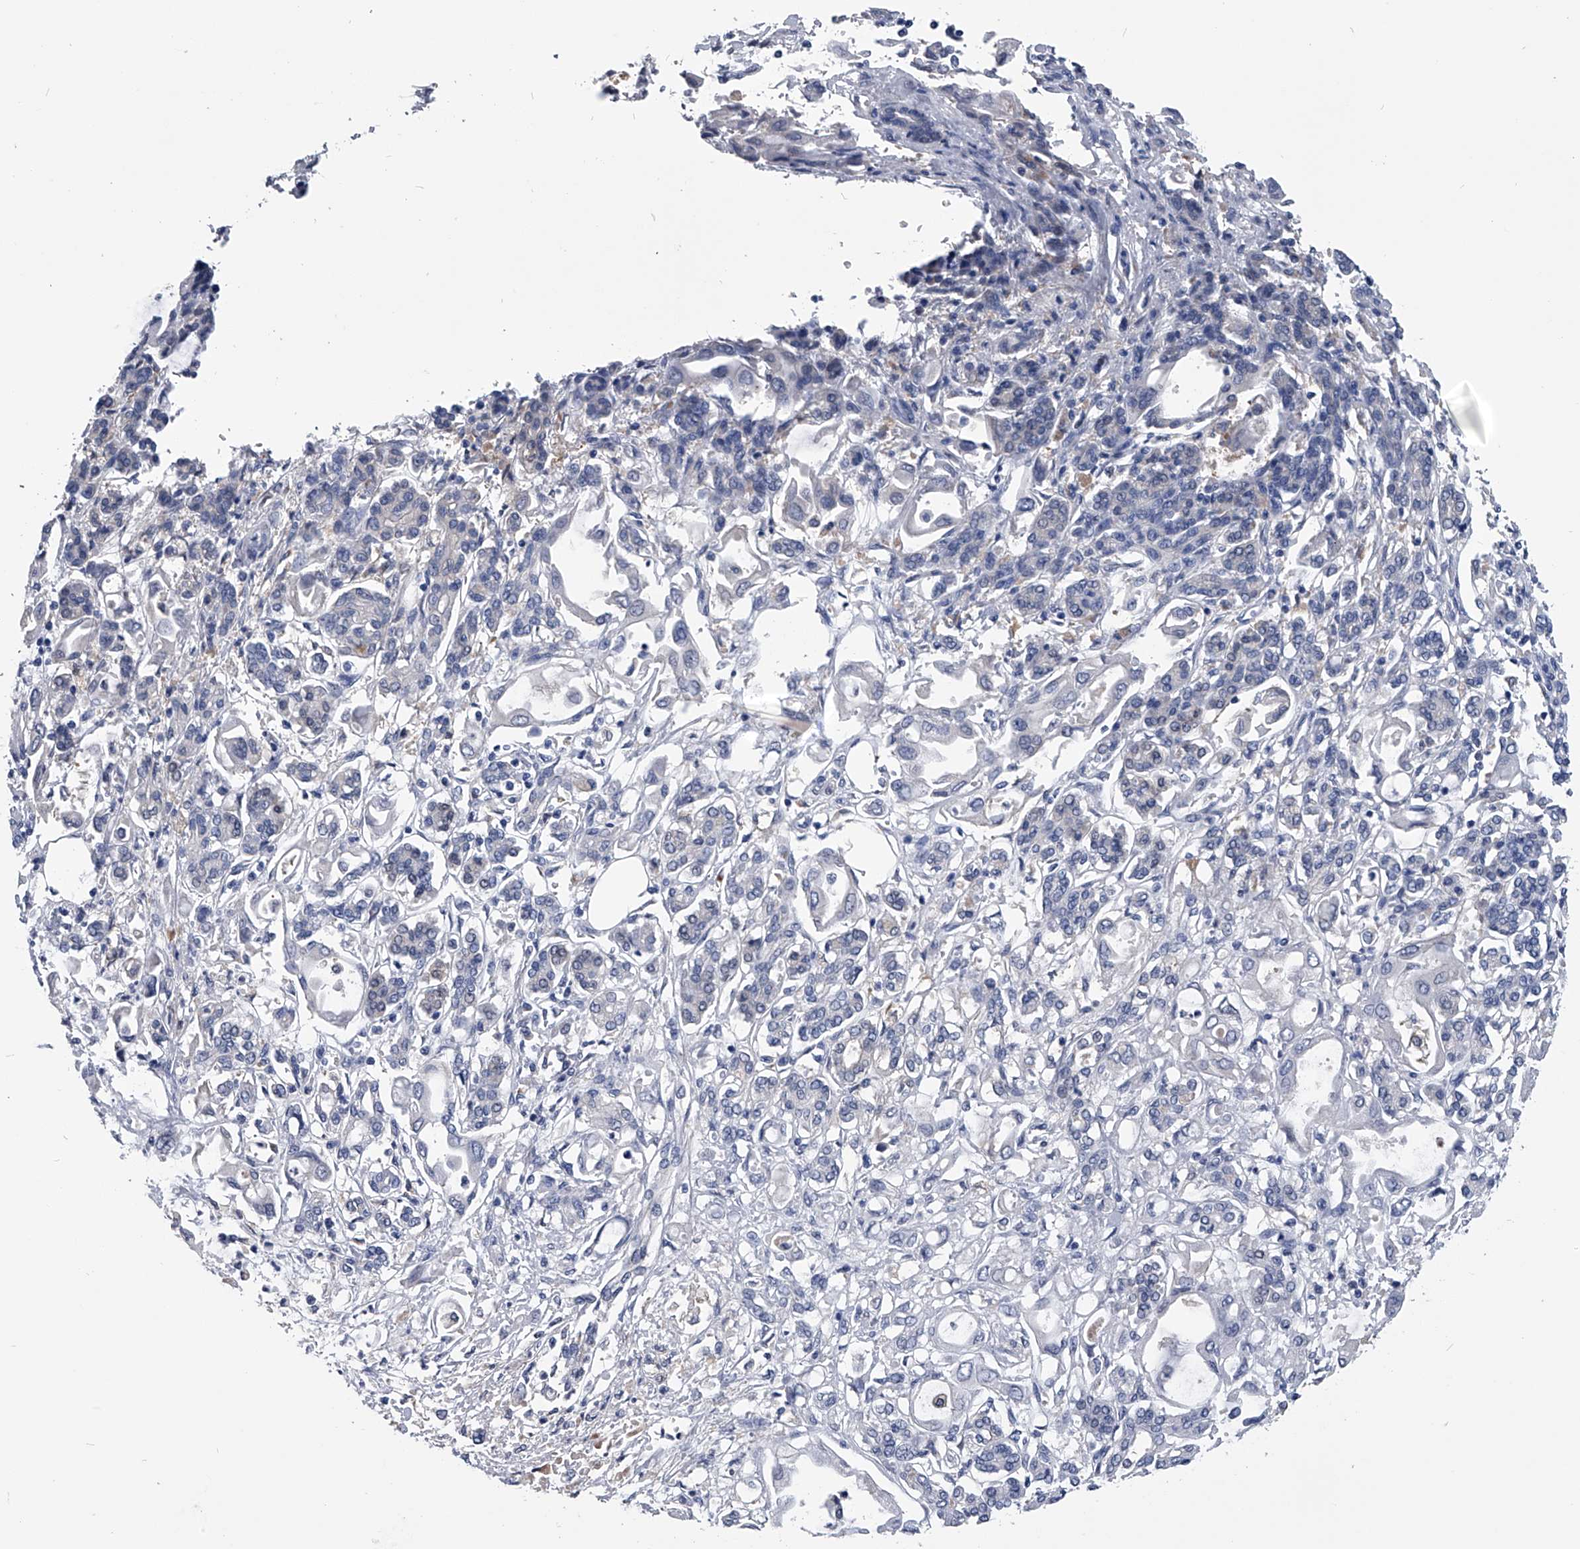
{"staining": {"intensity": "negative", "quantity": "none", "location": "none"}, "tissue": "pancreatic cancer", "cell_type": "Tumor cells", "image_type": "cancer", "snomed": [{"axis": "morphology", "description": "Adenocarcinoma, NOS"}, {"axis": "topography", "description": "Pancreas"}], "caption": "High power microscopy photomicrograph of an immunohistochemistry (IHC) histopathology image of pancreatic adenocarcinoma, revealing no significant expression in tumor cells.", "gene": "PDXK", "patient": {"sex": "female", "age": 57}}